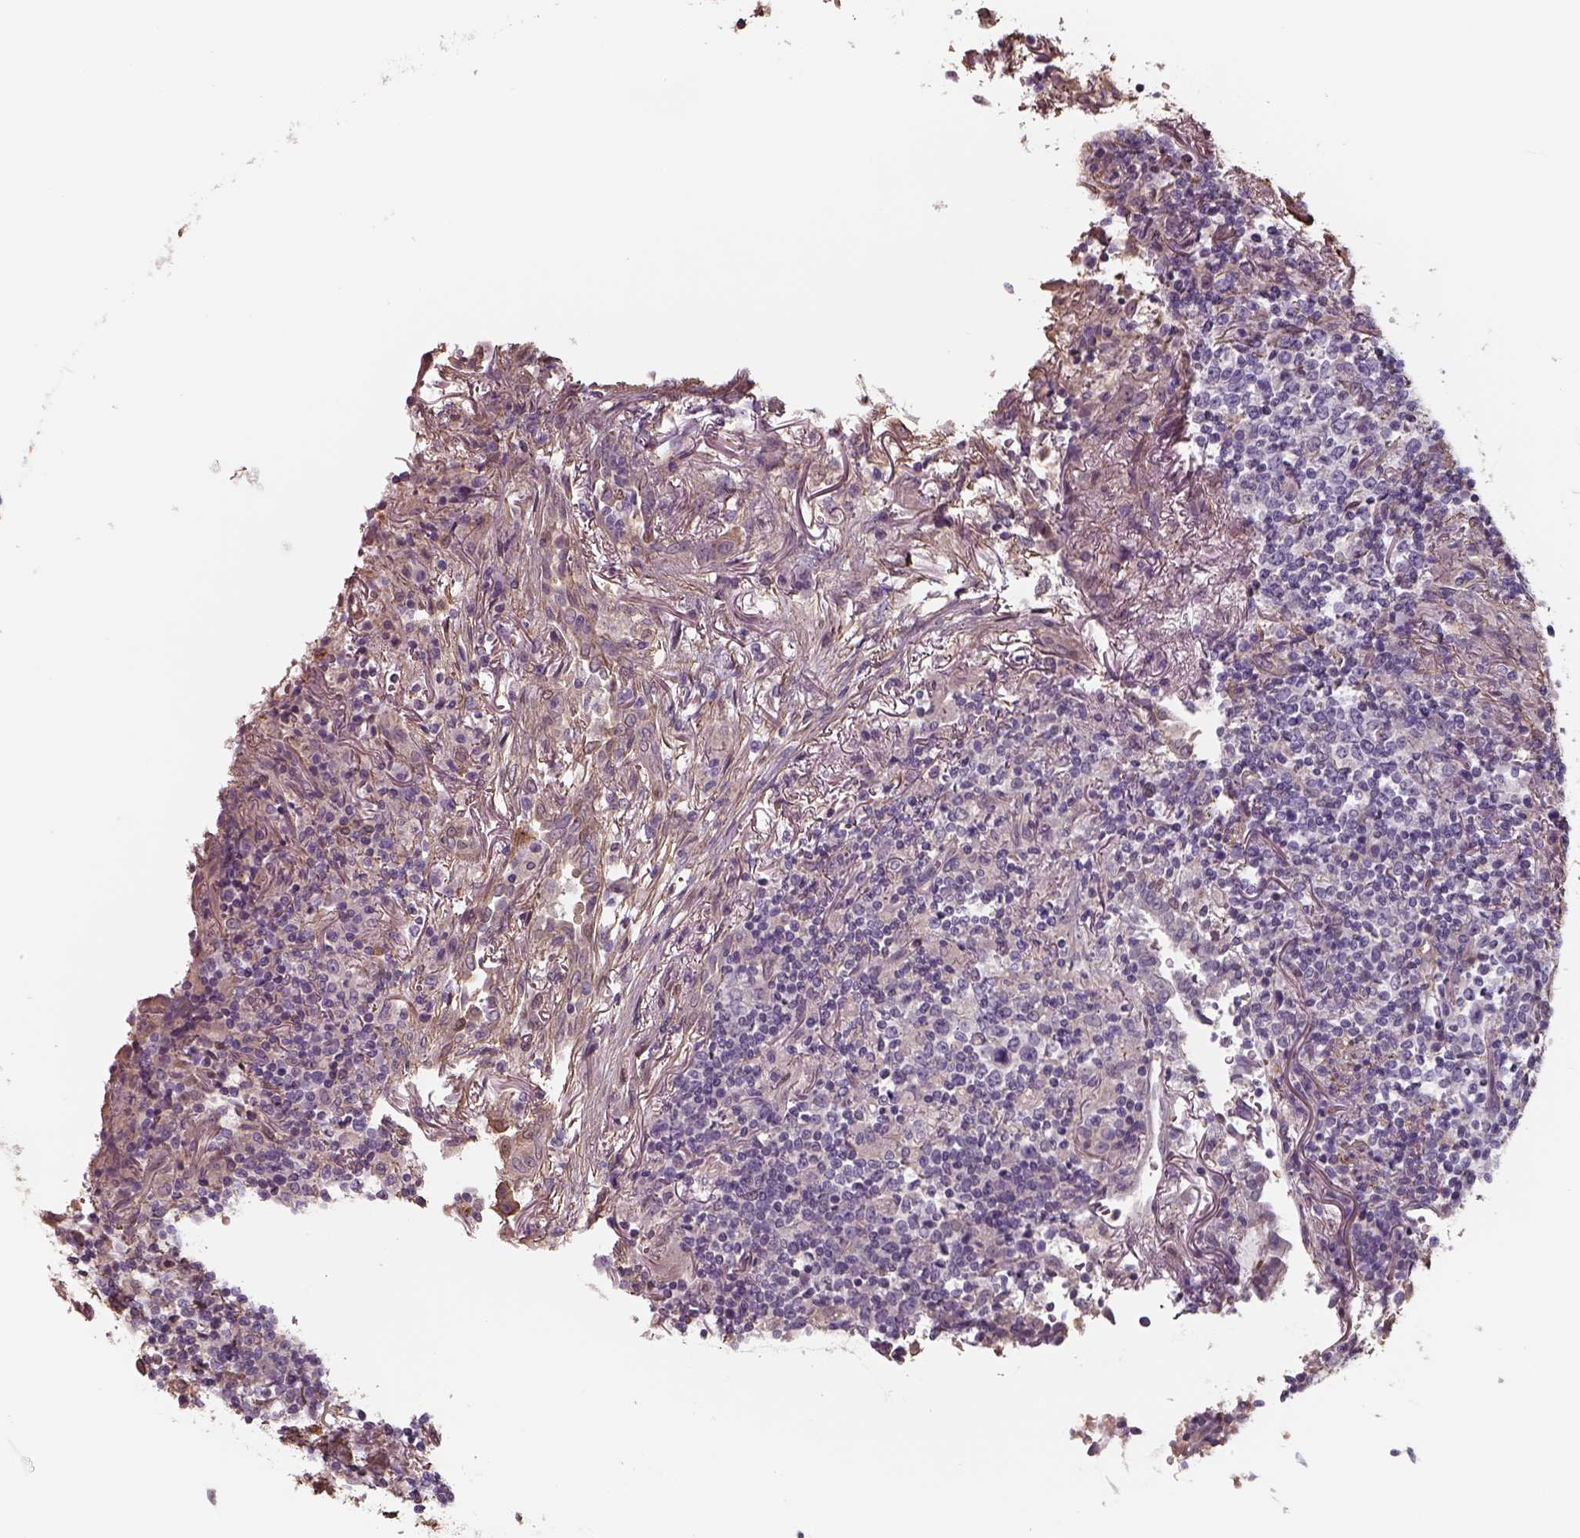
{"staining": {"intensity": "negative", "quantity": "none", "location": "none"}, "tissue": "lymphoma", "cell_type": "Tumor cells", "image_type": "cancer", "snomed": [{"axis": "morphology", "description": "Malignant lymphoma, non-Hodgkin's type, High grade"}, {"axis": "topography", "description": "Lung"}], "caption": "High magnification brightfield microscopy of lymphoma stained with DAB (3,3'-diaminobenzidine) (brown) and counterstained with hematoxylin (blue): tumor cells show no significant expression. (DAB (3,3'-diaminobenzidine) immunohistochemistry with hematoxylin counter stain).", "gene": "ISYNA1", "patient": {"sex": "male", "age": 79}}